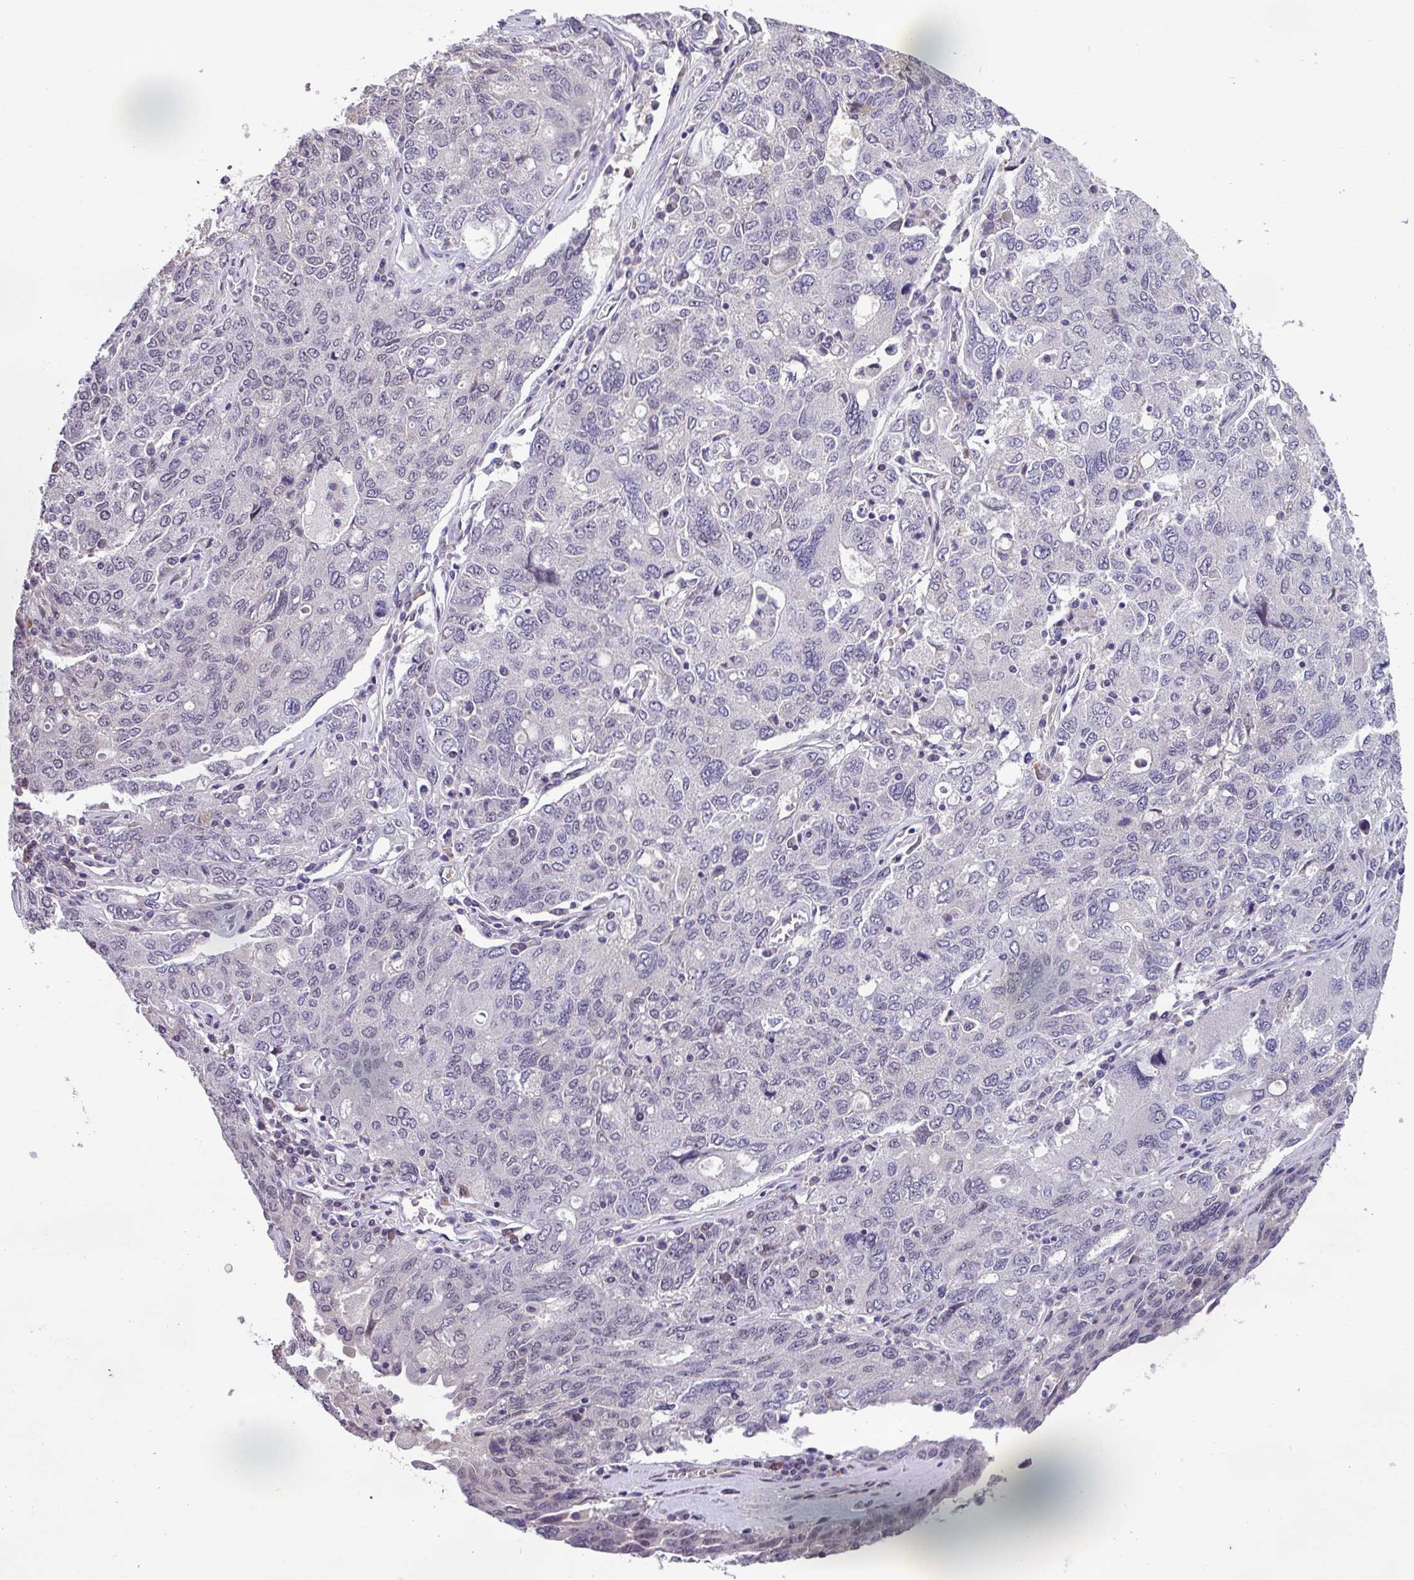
{"staining": {"intensity": "negative", "quantity": "none", "location": "none"}, "tissue": "ovarian cancer", "cell_type": "Tumor cells", "image_type": "cancer", "snomed": [{"axis": "morphology", "description": "Carcinoma, endometroid"}, {"axis": "topography", "description": "Ovary"}], "caption": "IHC of ovarian cancer shows no expression in tumor cells. The staining is performed using DAB brown chromogen with nuclei counter-stained in using hematoxylin.", "gene": "ZFP3", "patient": {"sex": "female", "age": 62}}